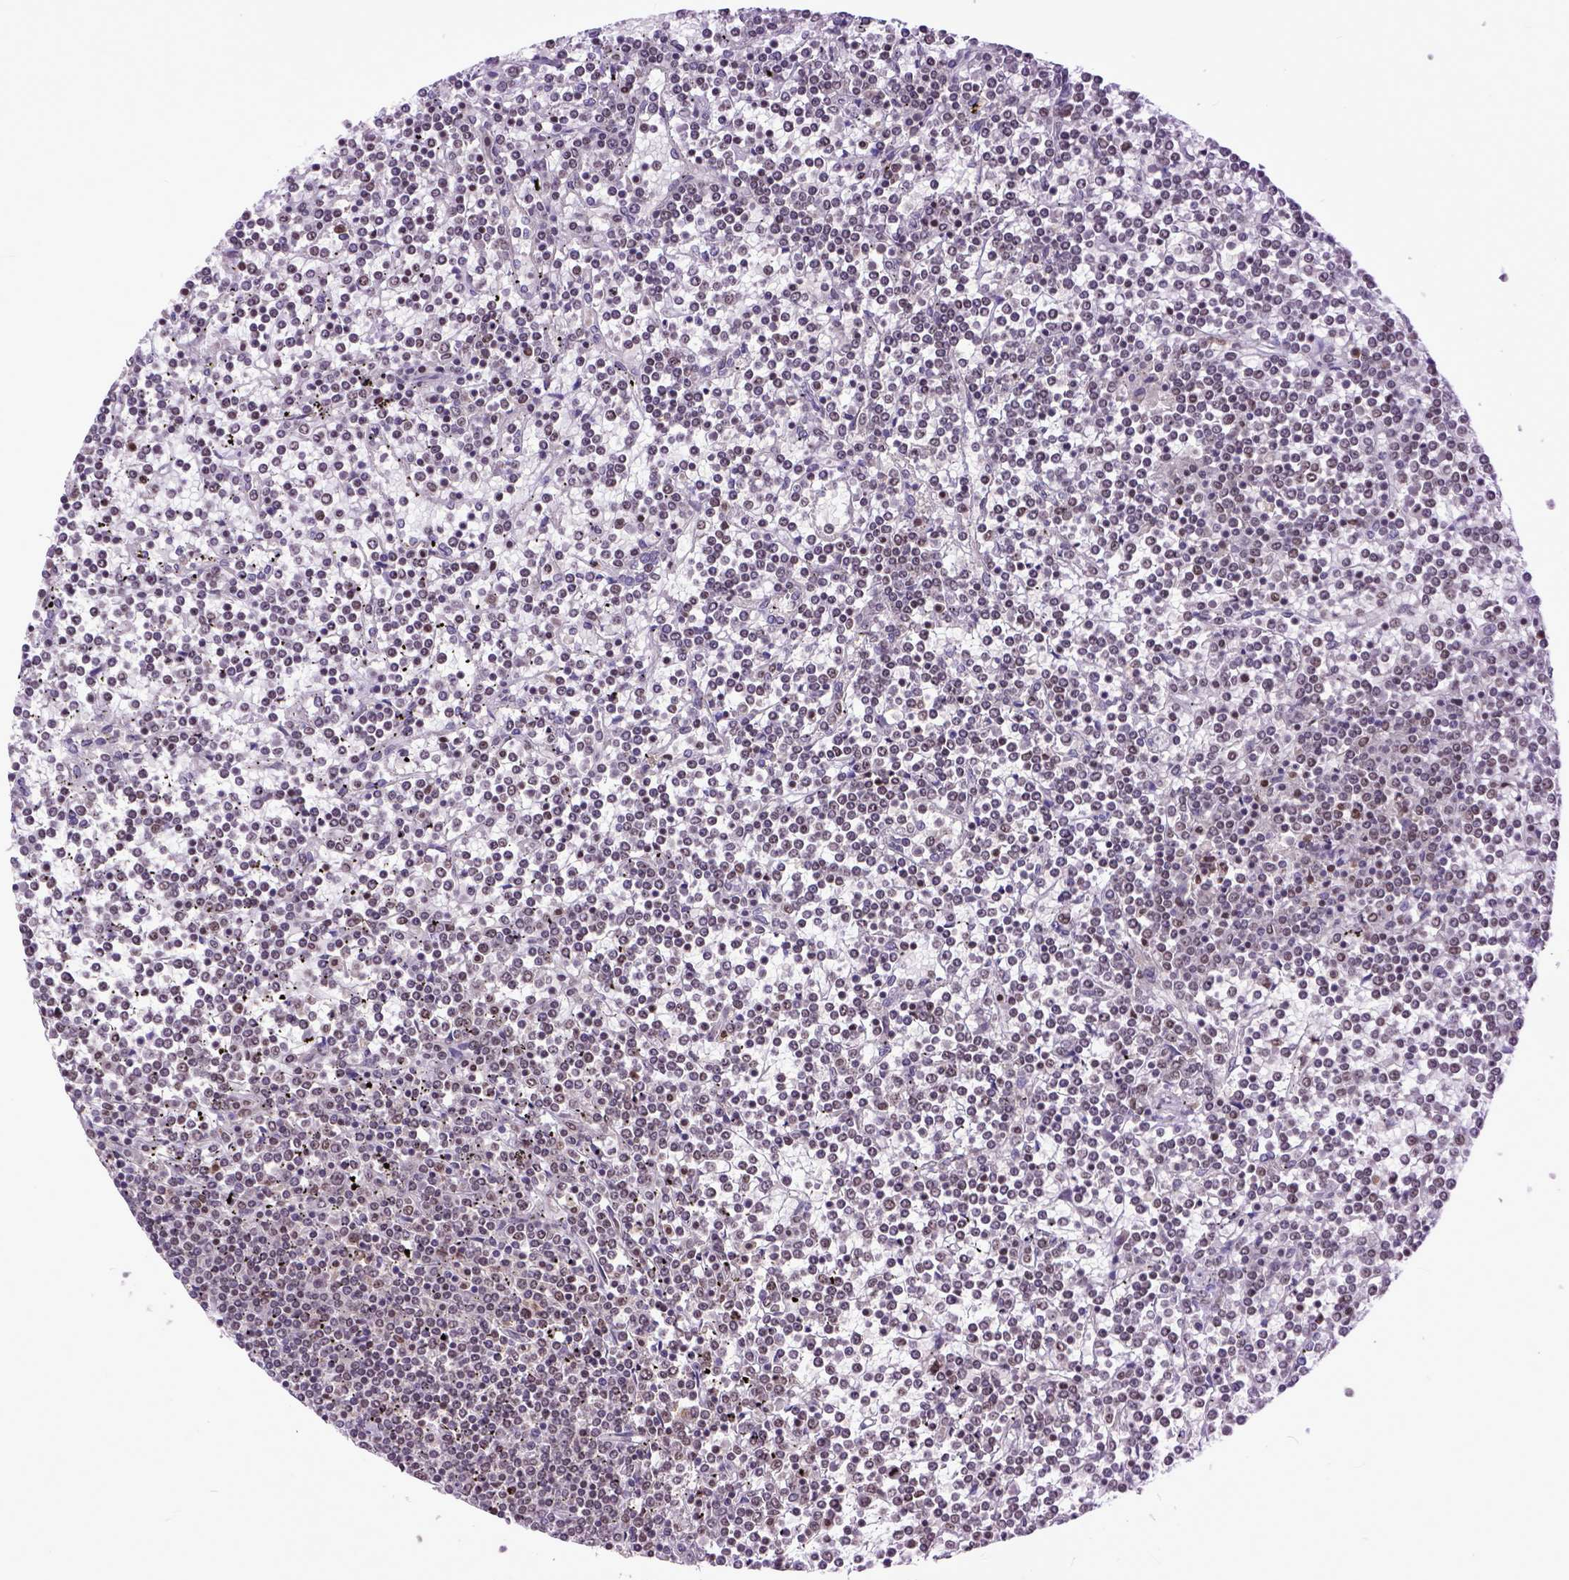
{"staining": {"intensity": "weak", "quantity": ">75%", "location": "nuclear"}, "tissue": "lymphoma", "cell_type": "Tumor cells", "image_type": "cancer", "snomed": [{"axis": "morphology", "description": "Malignant lymphoma, non-Hodgkin's type, Low grade"}, {"axis": "topography", "description": "Spleen"}], "caption": "This is an image of IHC staining of lymphoma, which shows weak staining in the nuclear of tumor cells.", "gene": "RCC2", "patient": {"sex": "female", "age": 19}}